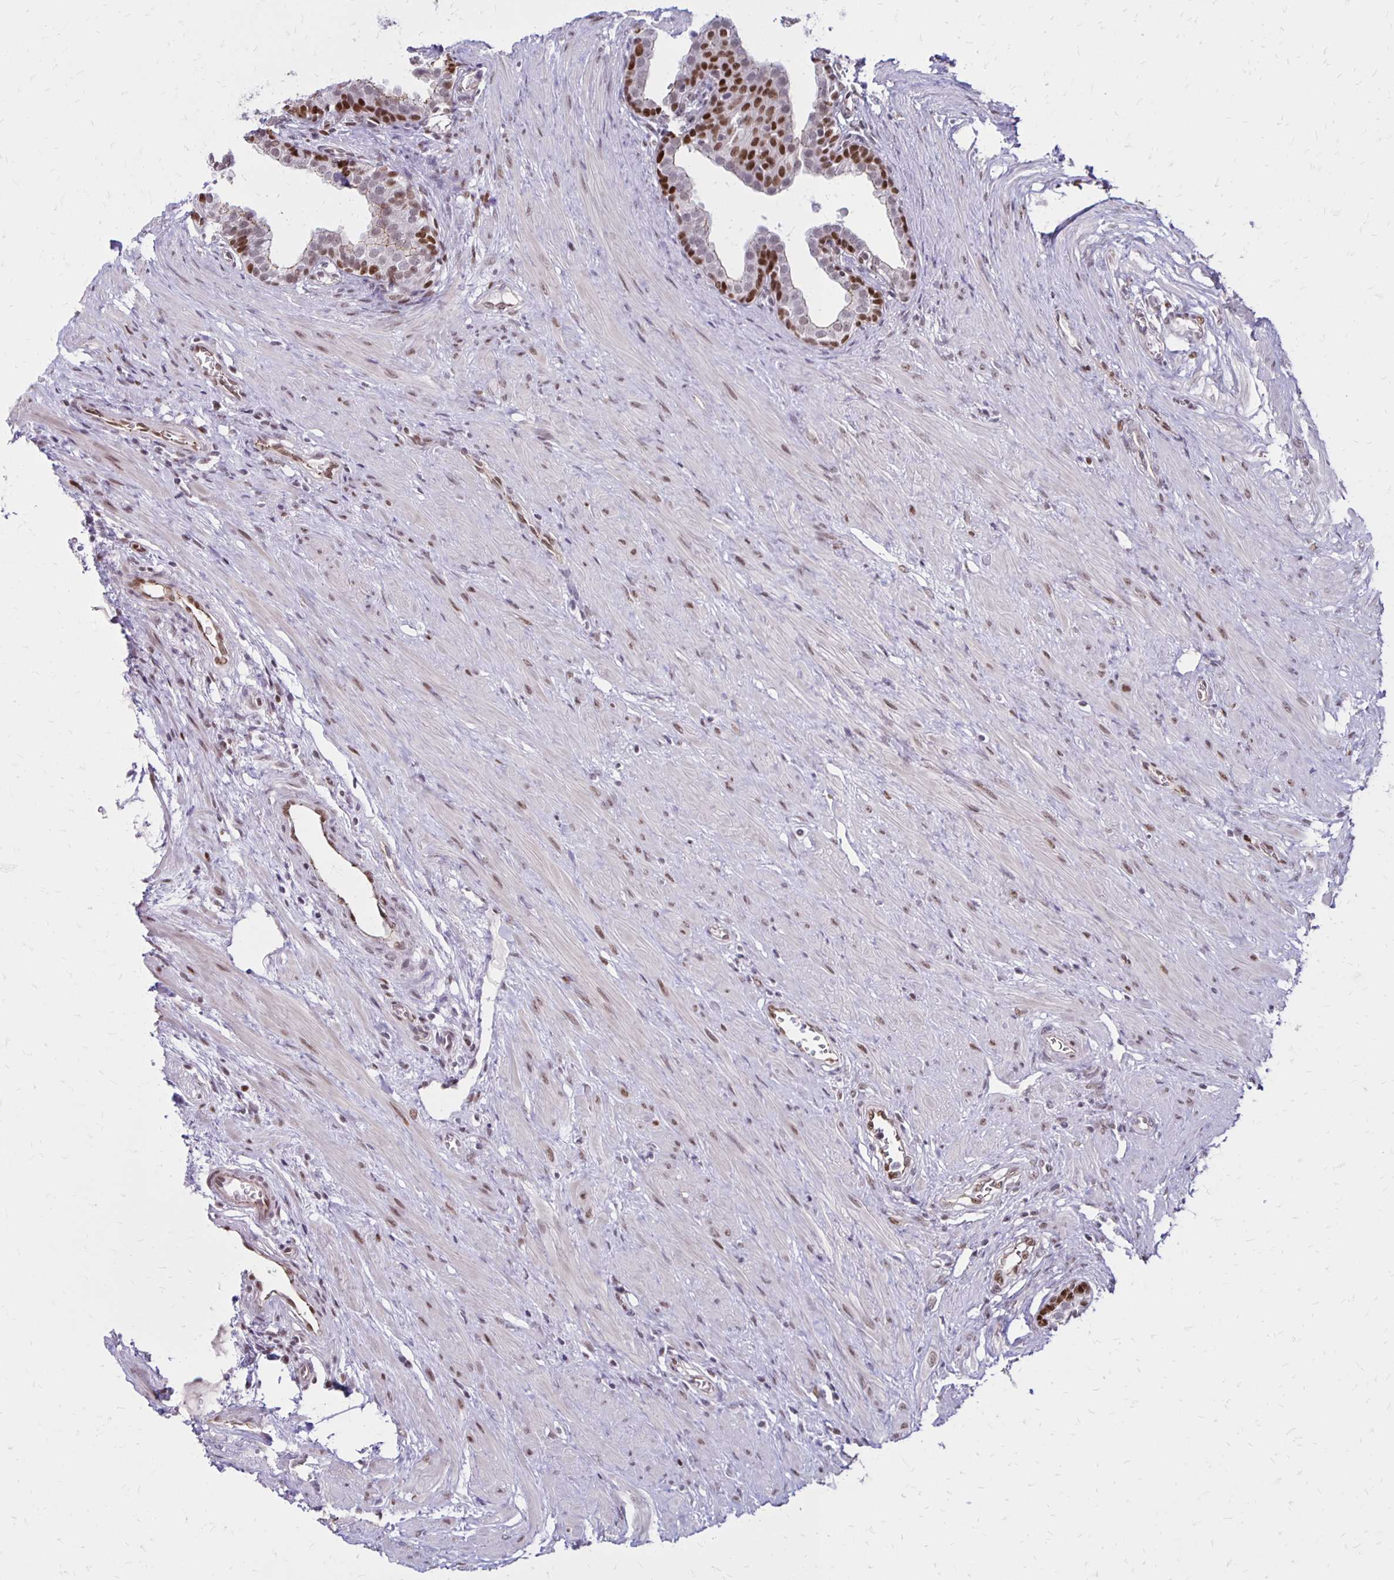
{"staining": {"intensity": "moderate", "quantity": "<25%", "location": "cytoplasmic/membranous,nuclear"}, "tissue": "prostate", "cell_type": "Glandular cells", "image_type": "normal", "snomed": [{"axis": "morphology", "description": "Normal tissue, NOS"}, {"axis": "topography", "description": "Prostate"}, {"axis": "topography", "description": "Peripheral nerve tissue"}], "caption": "Benign prostate shows moderate cytoplasmic/membranous,nuclear staining in approximately <25% of glandular cells.", "gene": "DDB2", "patient": {"sex": "male", "age": 55}}